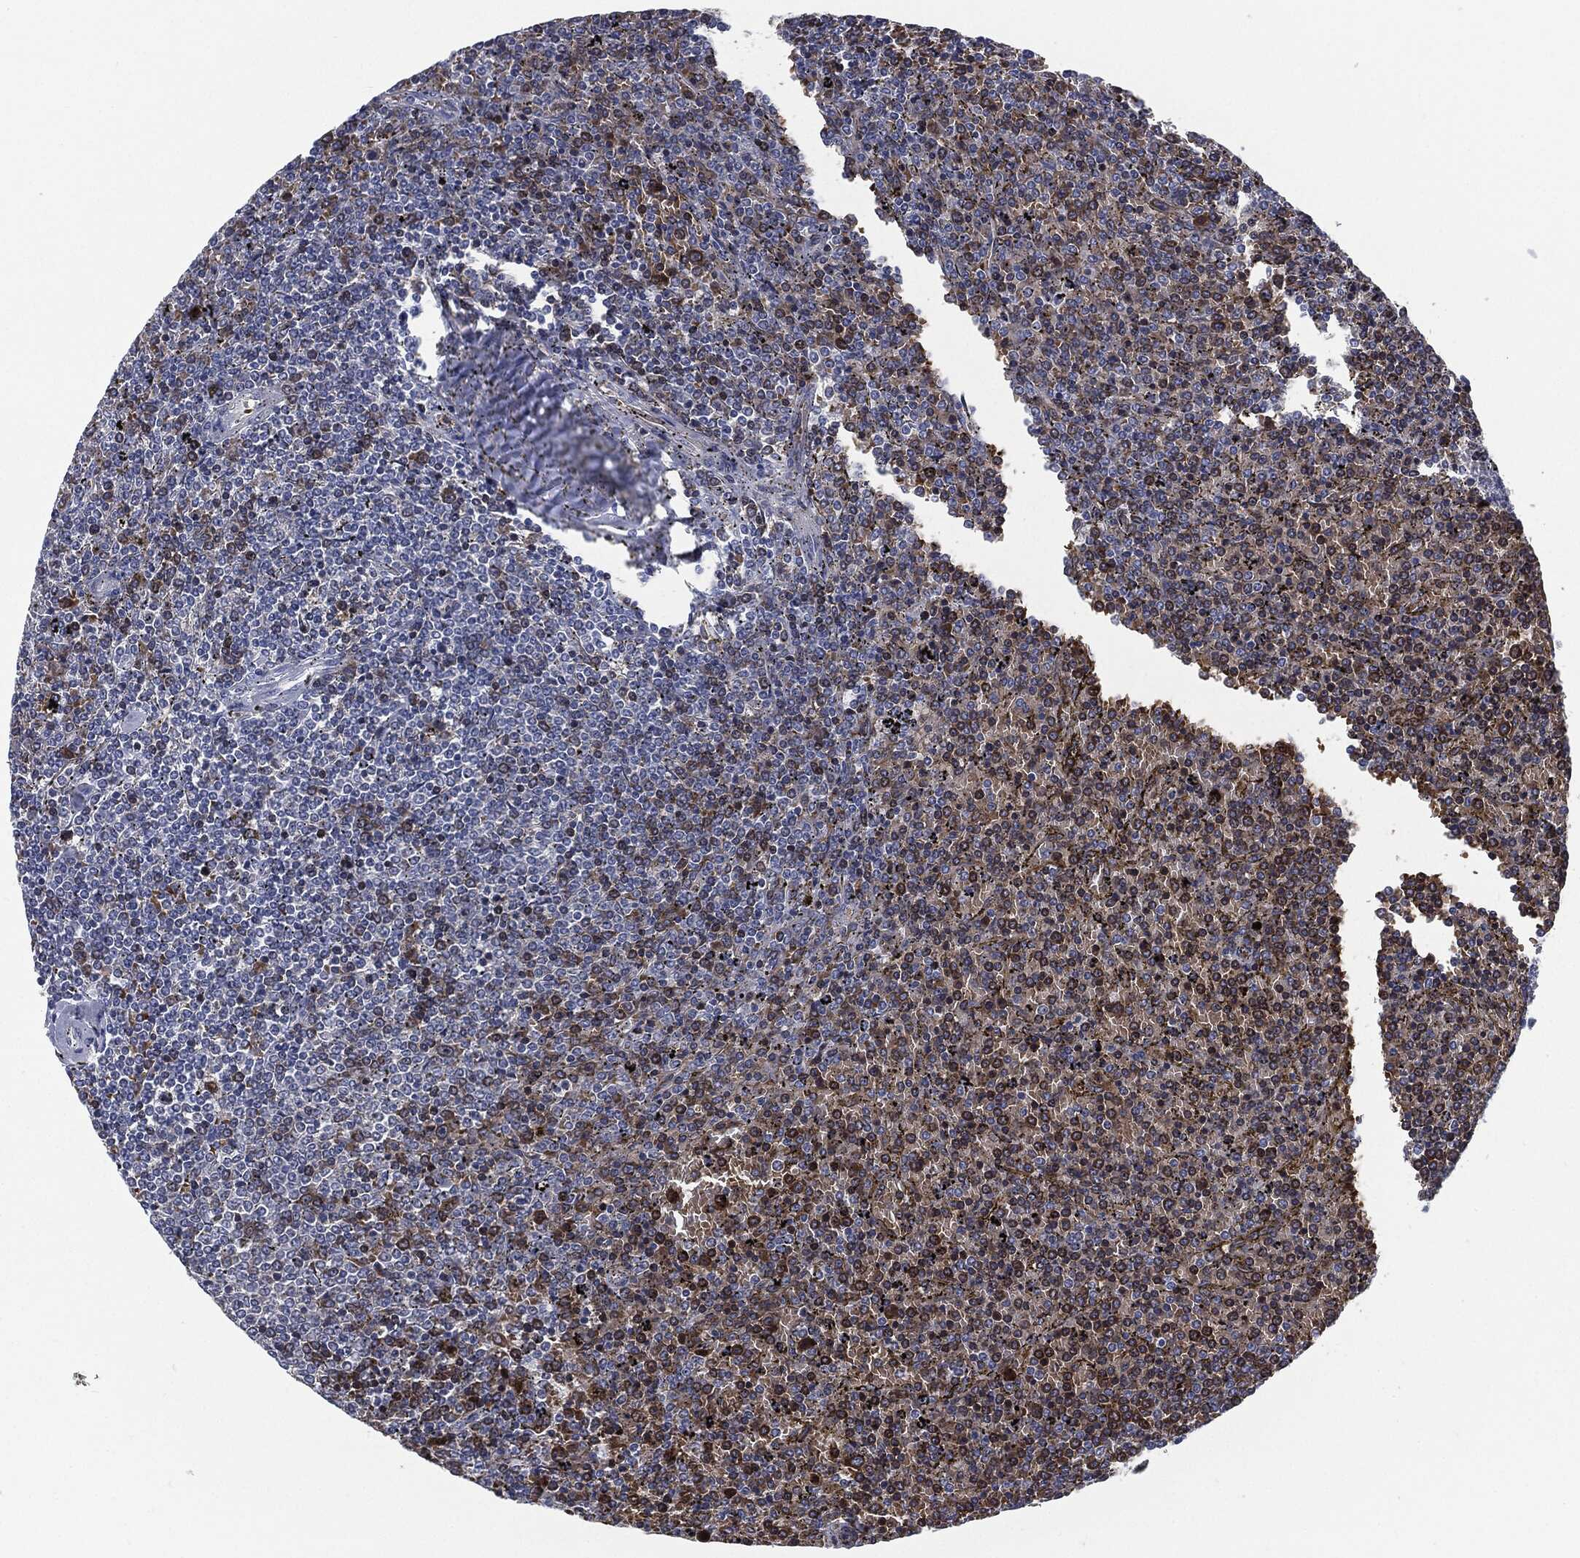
{"staining": {"intensity": "strong", "quantity": "<25%", "location": "cytoplasmic/membranous"}, "tissue": "lymphoma", "cell_type": "Tumor cells", "image_type": "cancer", "snomed": [{"axis": "morphology", "description": "Malignant lymphoma, non-Hodgkin's type, Low grade"}, {"axis": "topography", "description": "Spleen"}], "caption": "The image exhibits immunohistochemical staining of lymphoma. There is strong cytoplasmic/membranous expression is identified in approximately <25% of tumor cells.", "gene": "SIGLEC9", "patient": {"sex": "female", "age": 77}}